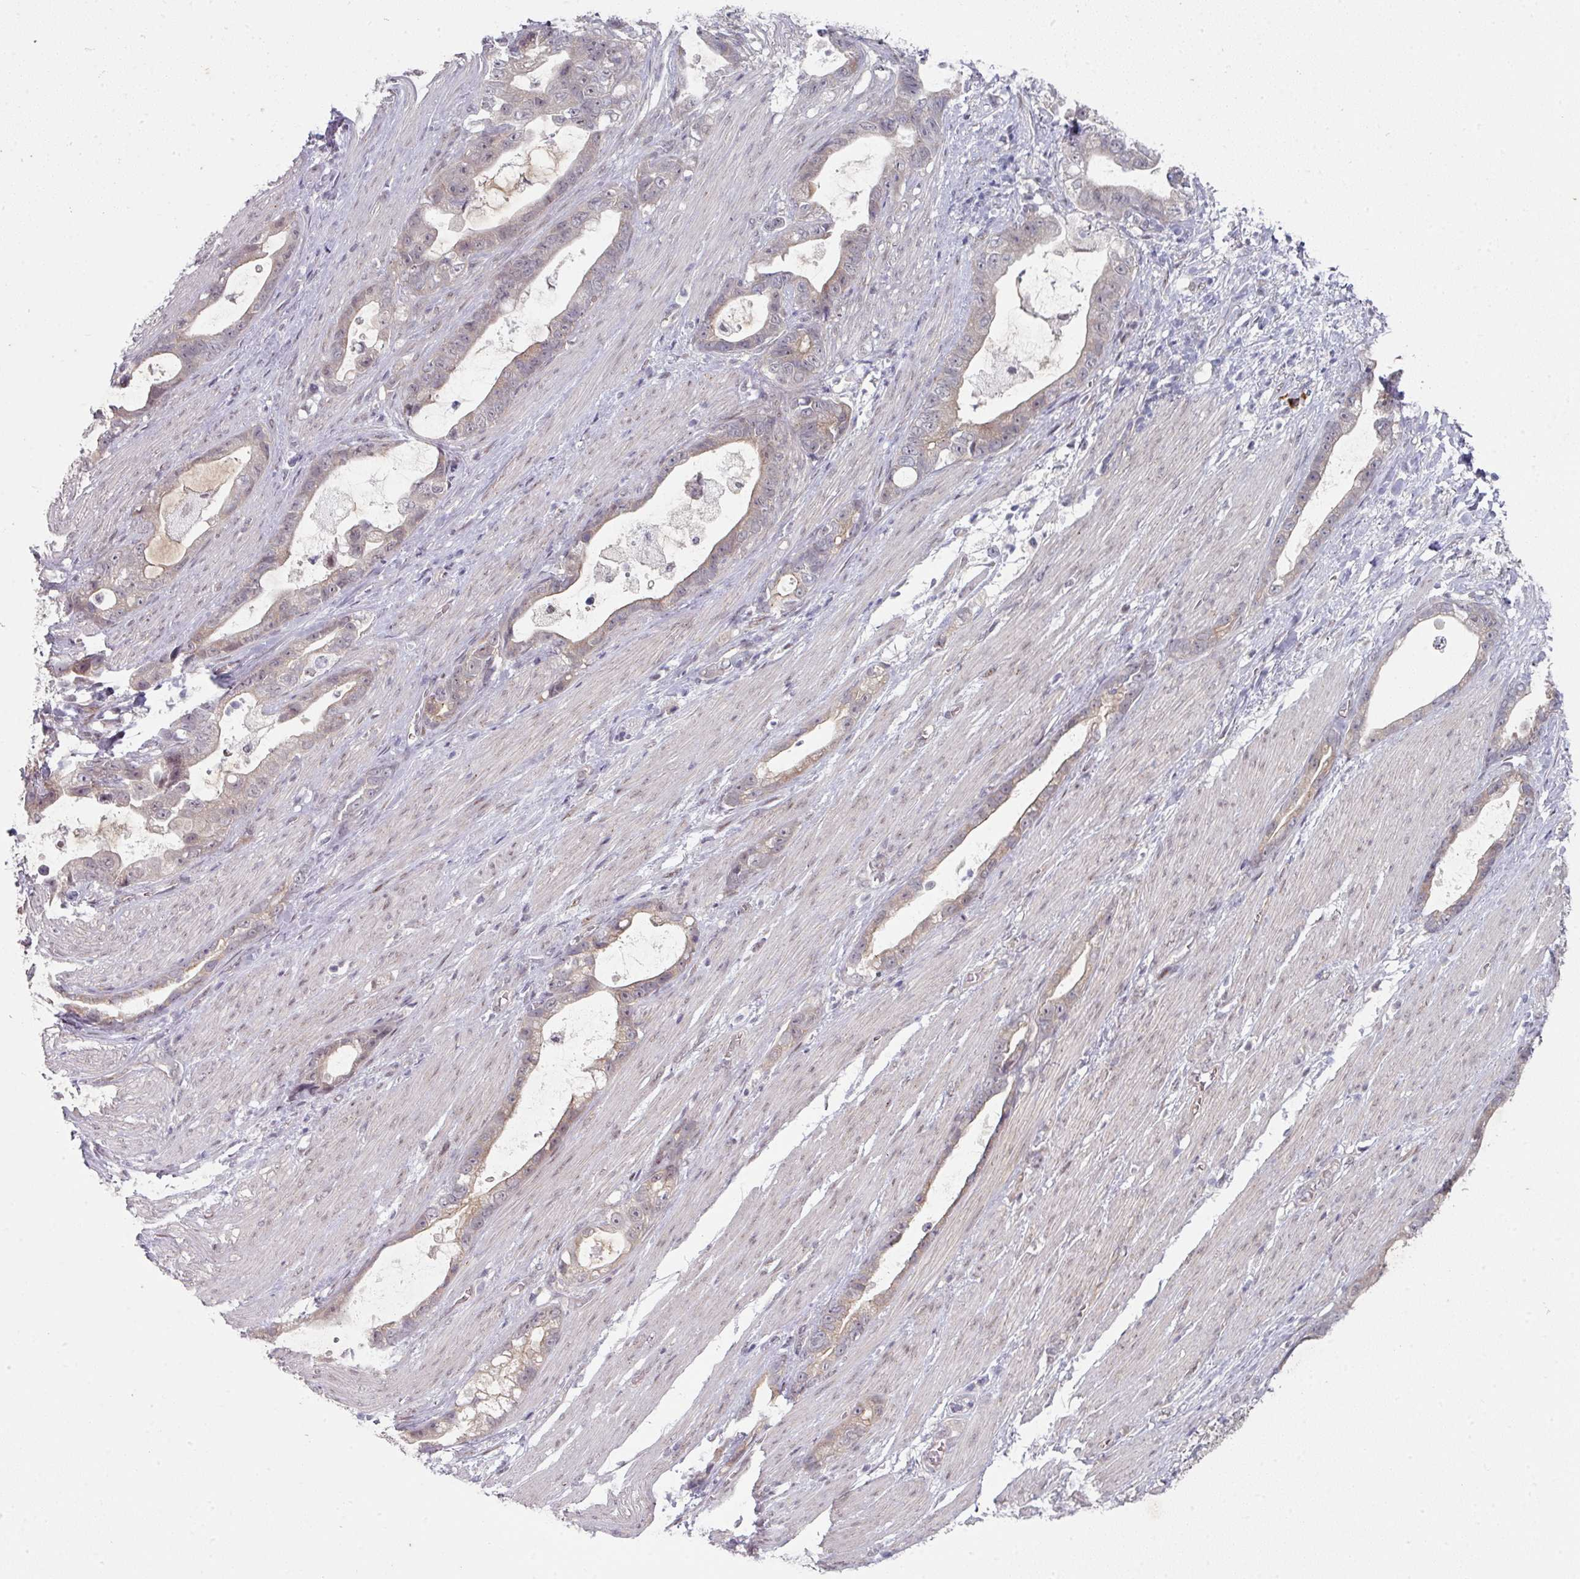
{"staining": {"intensity": "weak", "quantity": "25%-75%", "location": "cytoplasmic/membranous"}, "tissue": "stomach cancer", "cell_type": "Tumor cells", "image_type": "cancer", "snomed": [{"axis": "morphology", "description": "Adenocarcinoma, NOS"}, {"axis": "topography", "description": "Stomach"}], "caption": "A high-resolution image shows immunohistochemistry staining of stomach adenocarcinoma, which displays weak cytoplasmic/membranous positivity in about 25%-75% of tumor cells.", "gene": "TMCC1", "patient": {"sex": "male", "age": 55}}